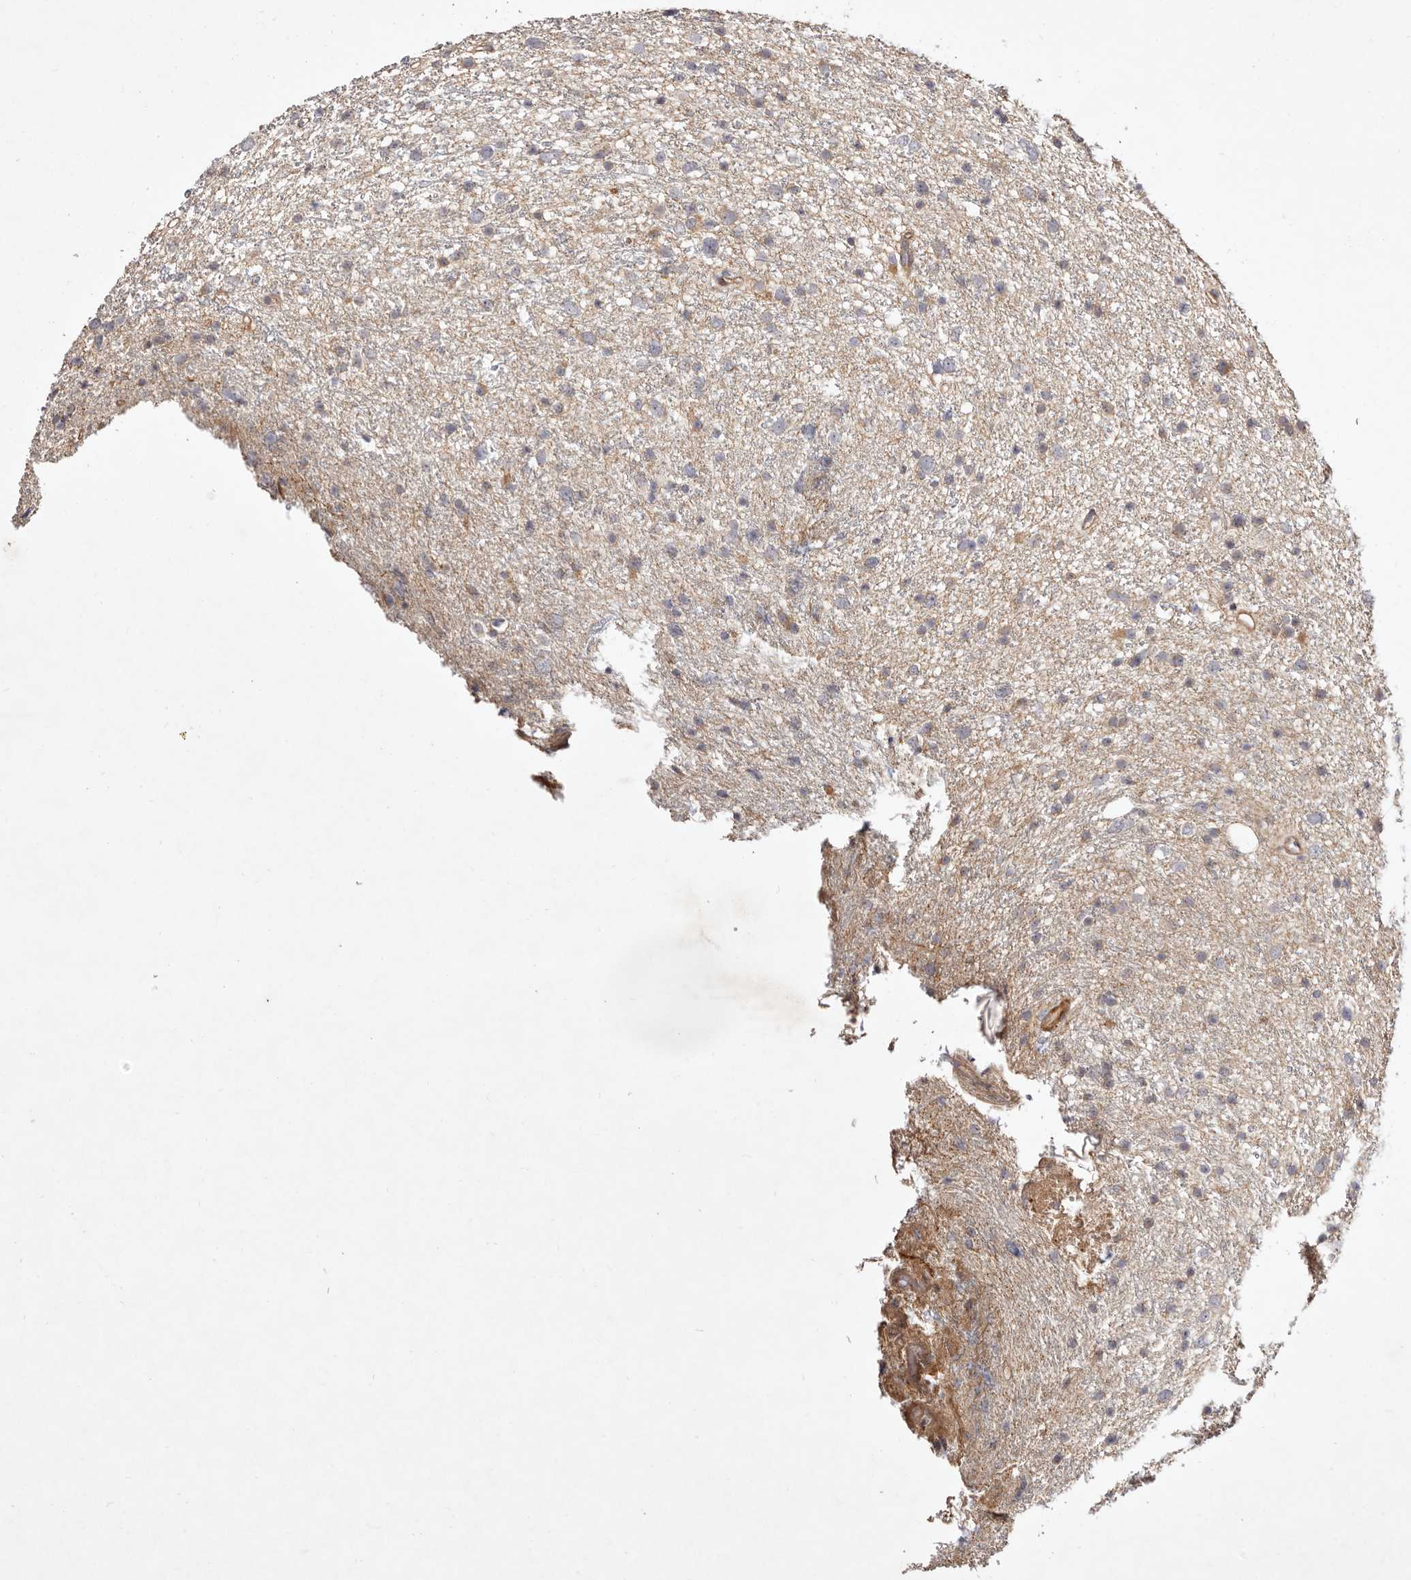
{"staining": {"intensity": "weak", "quantity": "<25%", "location": "cytoplasmic/membranous"}, "tissue": "glioma", "cell_type": "Tumor cells", "image_type": "cancer", "snomed": [{"axis": "morphology", "description": "Glioma, malignant, Low grade"}, {"axis": "topography", "description": "Cerebral cortex"}], "caption": "Protein analysis of malignant glioma (low-grade) reveals no significant expression in tumor cells.", "gene": "MTMR11", "patient": {"sex": "female", "age": 39}}